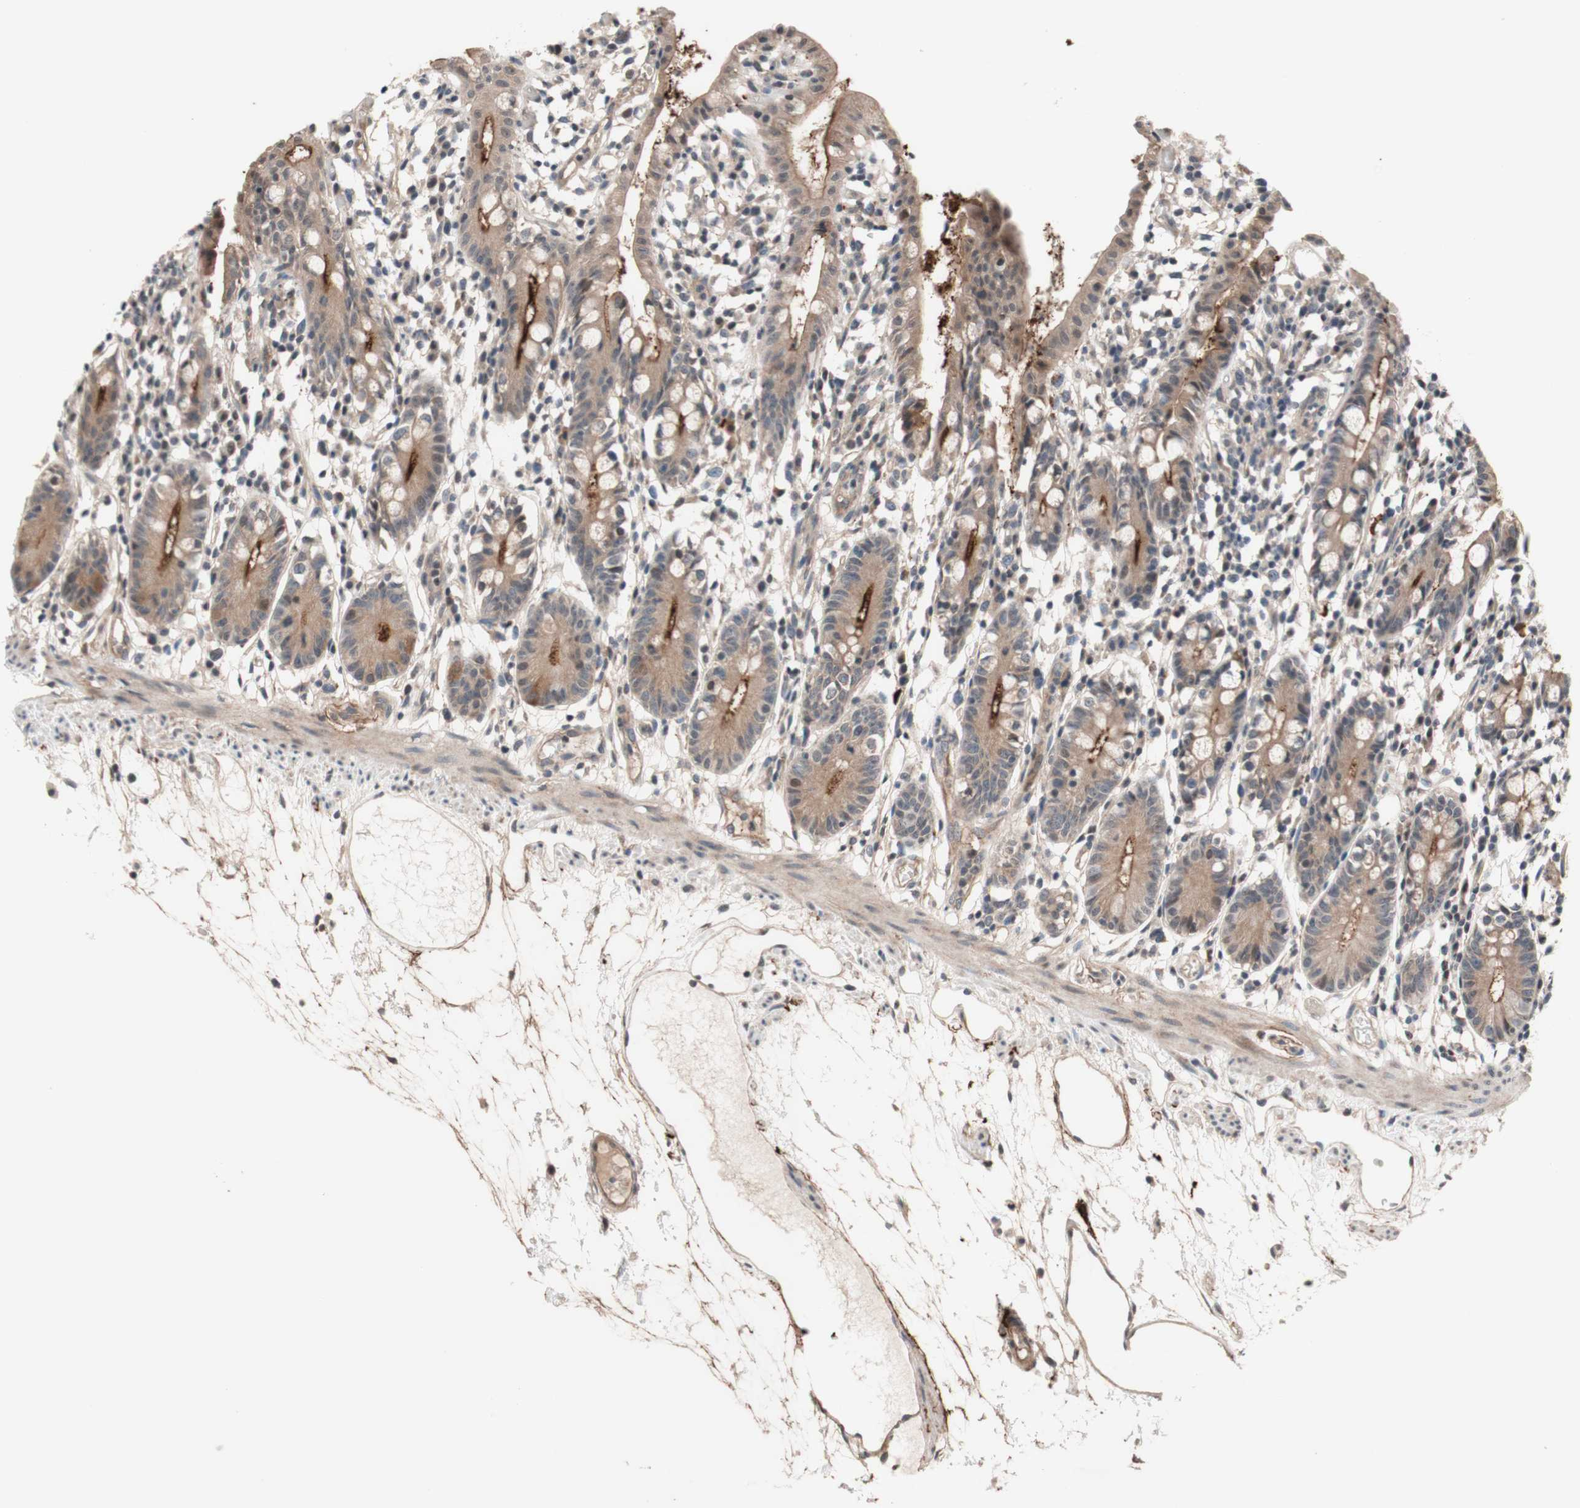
{"staining": {"intensity": "moderate", "quantity": ">75%", "location": "cytoplasmic/membranous"}, "tissue": "small intestine", "cell_type": "Glandular cells", "image_type": "normal", "snomed": [{"axis": "morphology", "description": "Normal tissue, NOS"}, {"axis": "morphology", "description": "Cystadenocarcinoma, serous, Metastatic site"}, {"axis": "topography", "description": "Small intestine"}], "caption": "IHC image of normal small intestine stained for a protein (brown), which shows medium levels of moderate cytoplasmic/membranous expression in about >75% of glandular cells.", "gene": "CD55", "patient": {"sex": "female", "age": 61}}